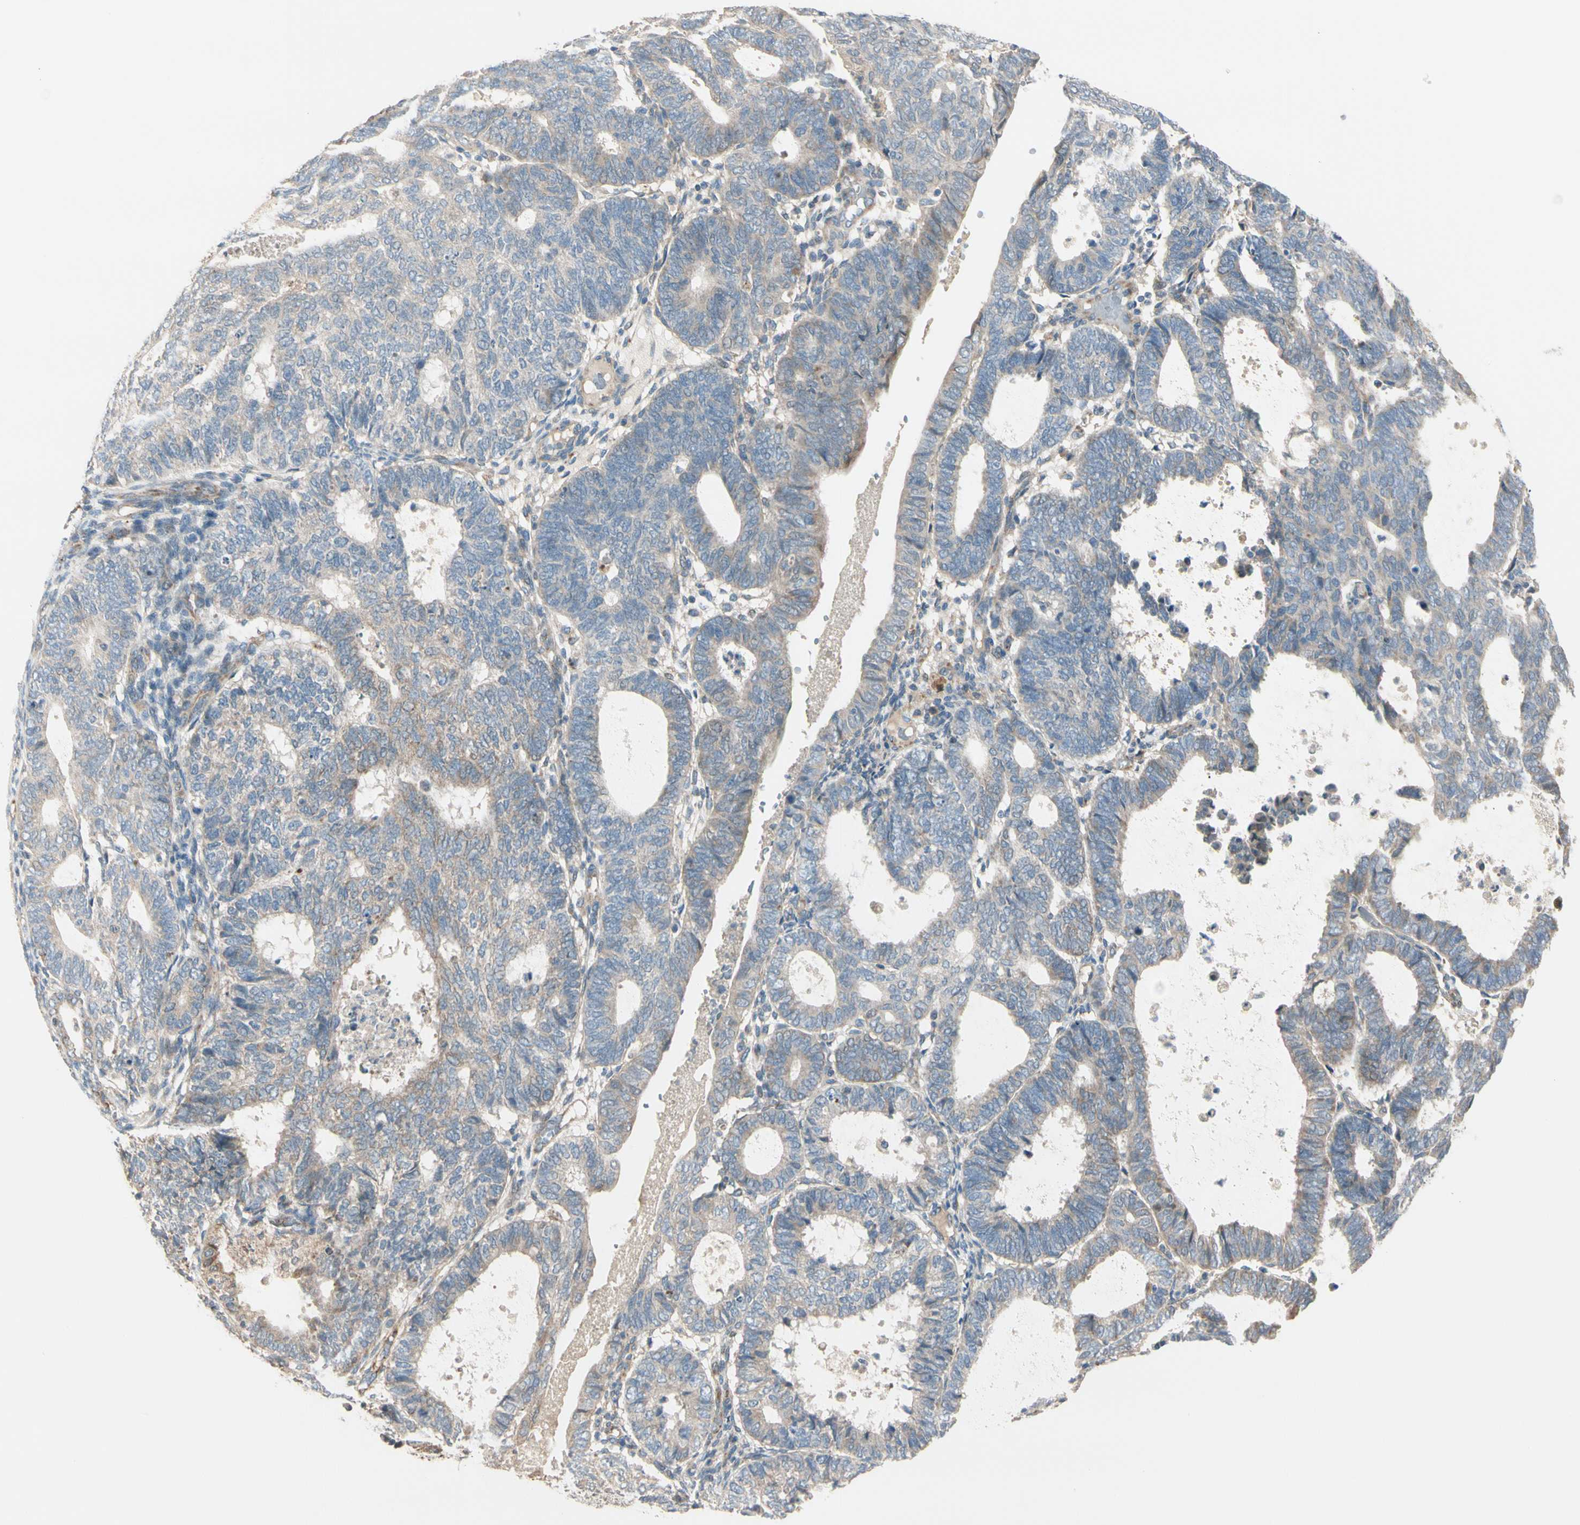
{"staining": {"intensity": "weak", "quantity": ">75%", "location": "cytoplasmic/membranous"}, "tissue": "endometrial cancer", "cell_type": "Tumor cells", "image_type": "cancer", "snomed": [{"axis": "morphology", "description": "Adenocarcinoma, NOS"}, {"axis": "topography", "description": "Uterus"}], "caption": "Tumor cells exhibit weak cytoplasmic/membranous staining in approximately >75% of cells in endometrial adenocarcinoma.", "gene": "EPHA3", "patient": {"sex": "female", "age": 60}}